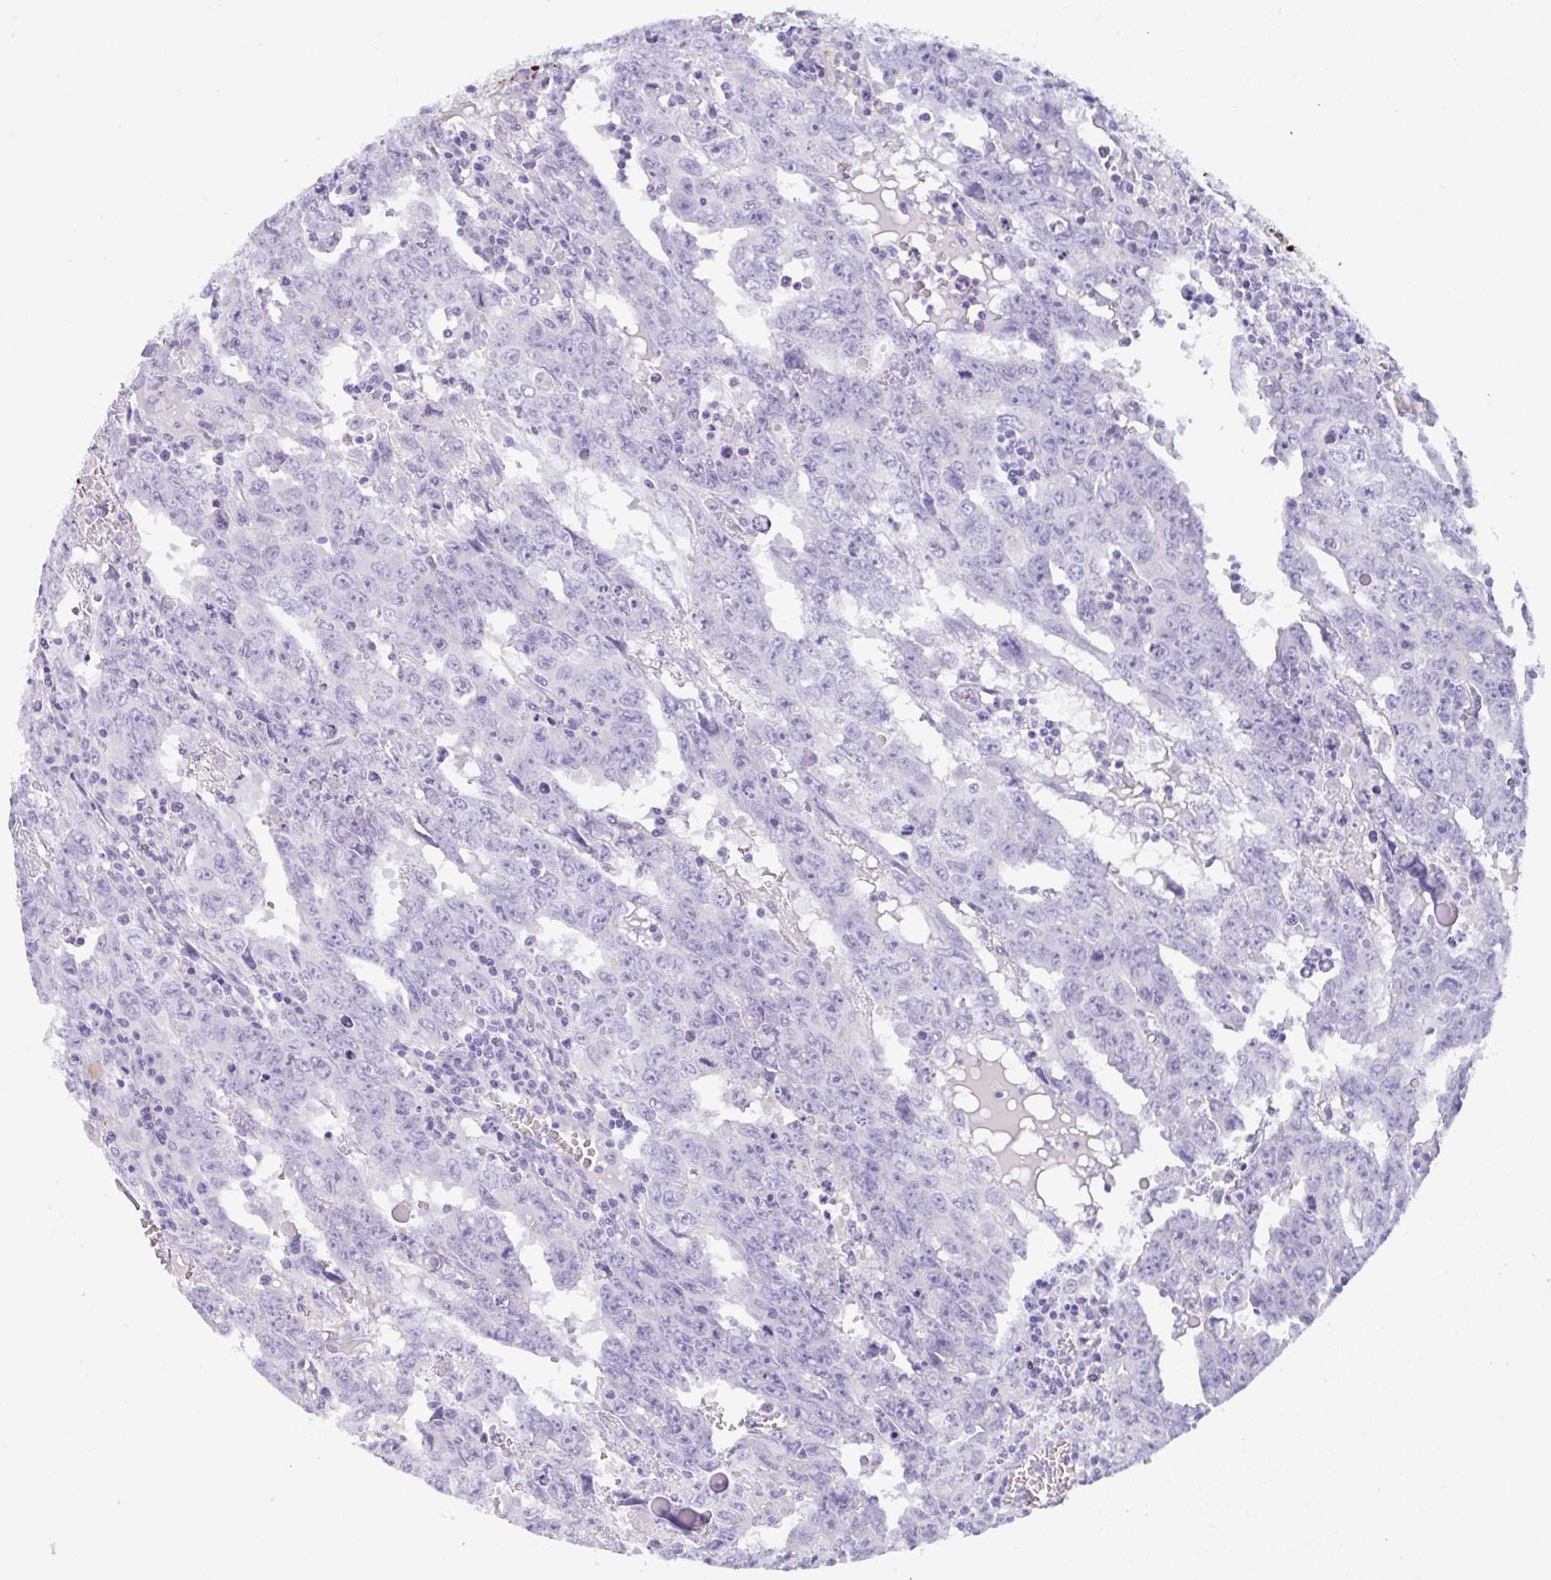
{"staining": {"intensity": "negative", "quantity": "none", "location": "none"}, "tissue": "testis cancer", "cell_type": "Tumor cells", "image_type": "cancer", "snomed": [{"axis": "morphology", "description": "Carcinoma, Embryonal, NOS"}, {"axis": "topography", "description": "Testis"}], "caption": "Tumor cells are negative for protein expression in human embryonal carcinoma (testis). Nuclei are stained in blue.", "gene": "TRAF4", "patient": {"sex": "male", "age": 22}}